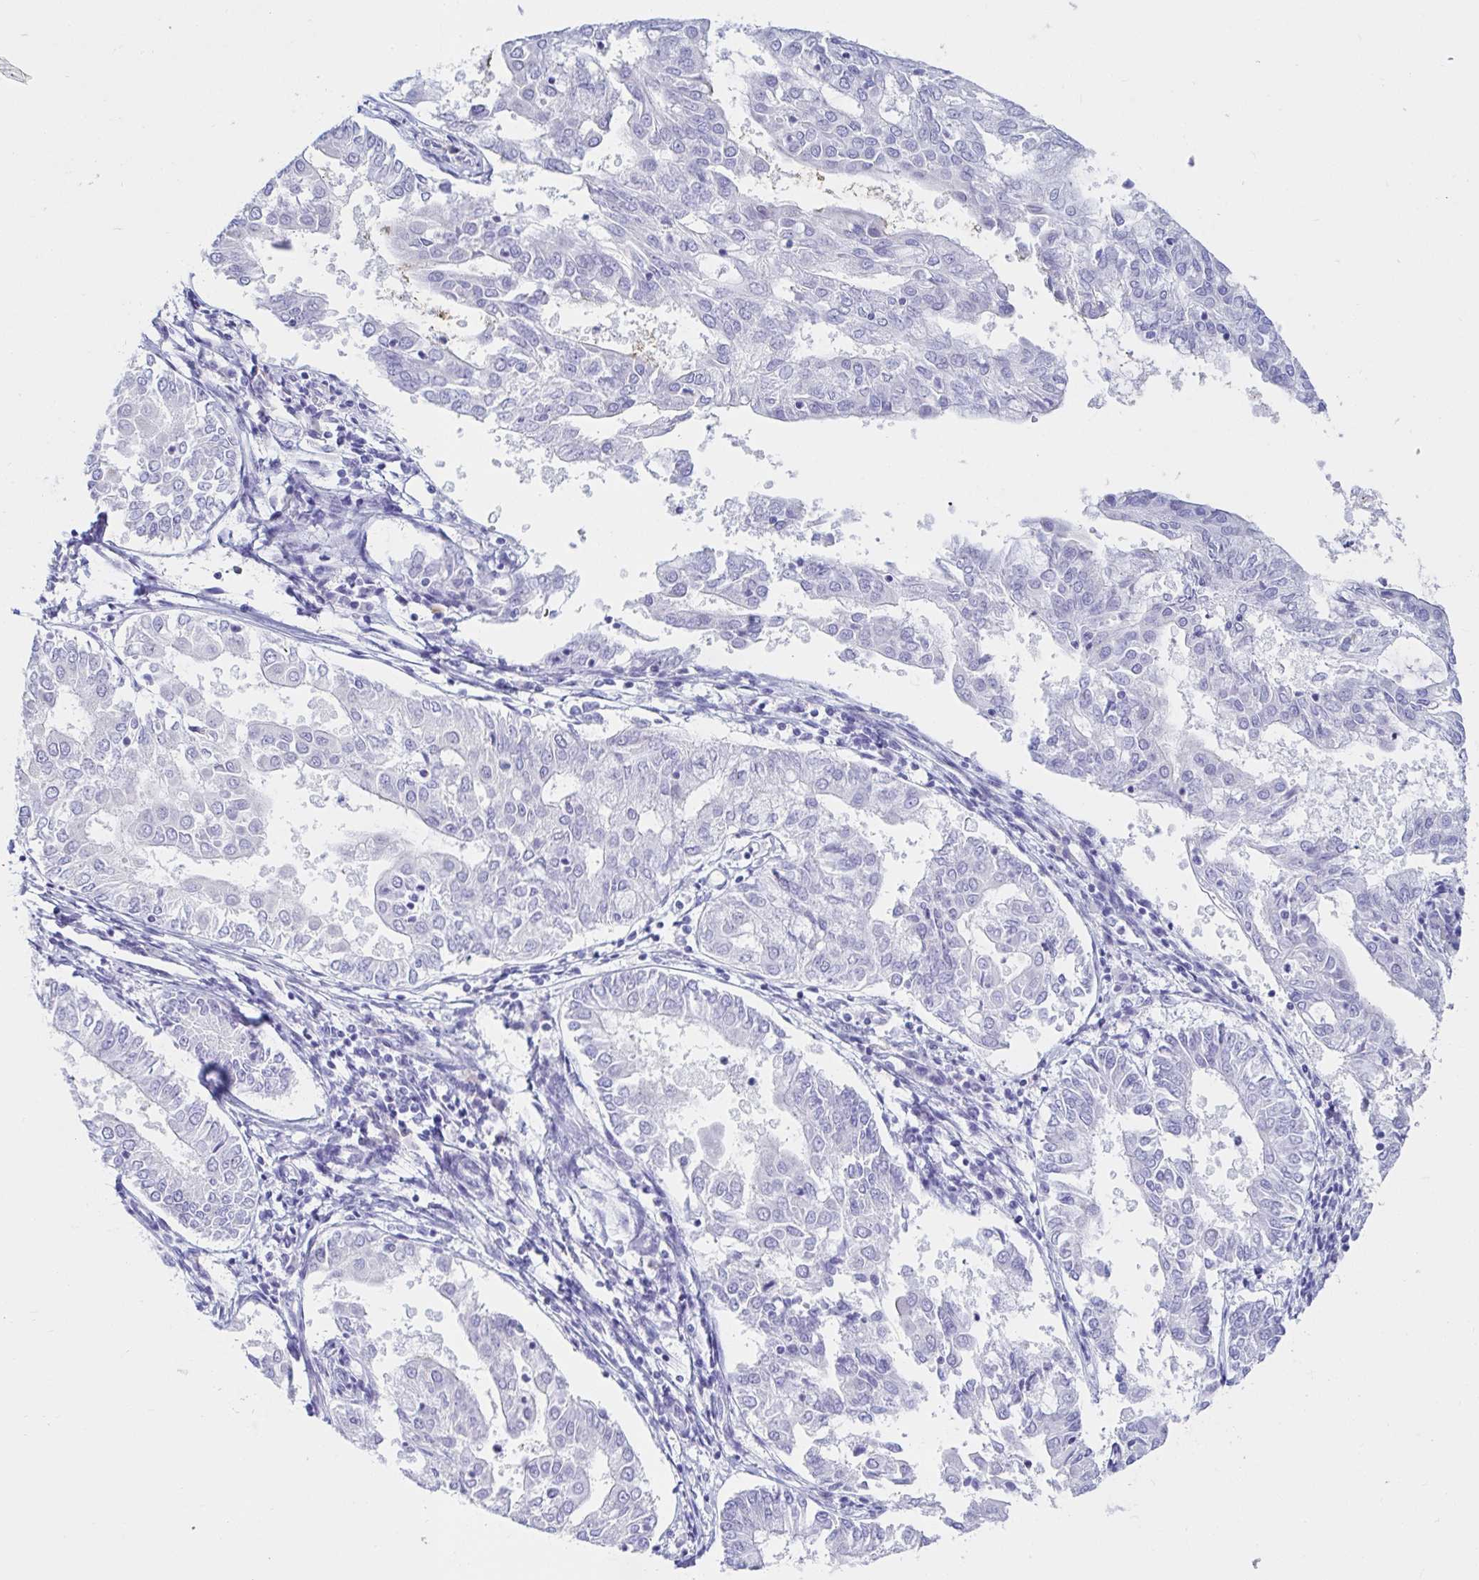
{"staining": {"intensity": "negative", "quantity": "none", "location": "none"}, "tissue": "endometrial cancer", "cell_type": "Tumor cells", "image_type": "cancer", "snomed": [{"axis": "morphology", "description": "Adenocarcinoma, NOS"}, {"axis": "topography", "description": "Endometrium"}], "caption": "Immunohistochemical staining of human endometrial adenocarcinoma demonstrates no significant staining in tumor cells.", "gene": "C4orf17", "patient": {"sex": "female", "age": 68}}